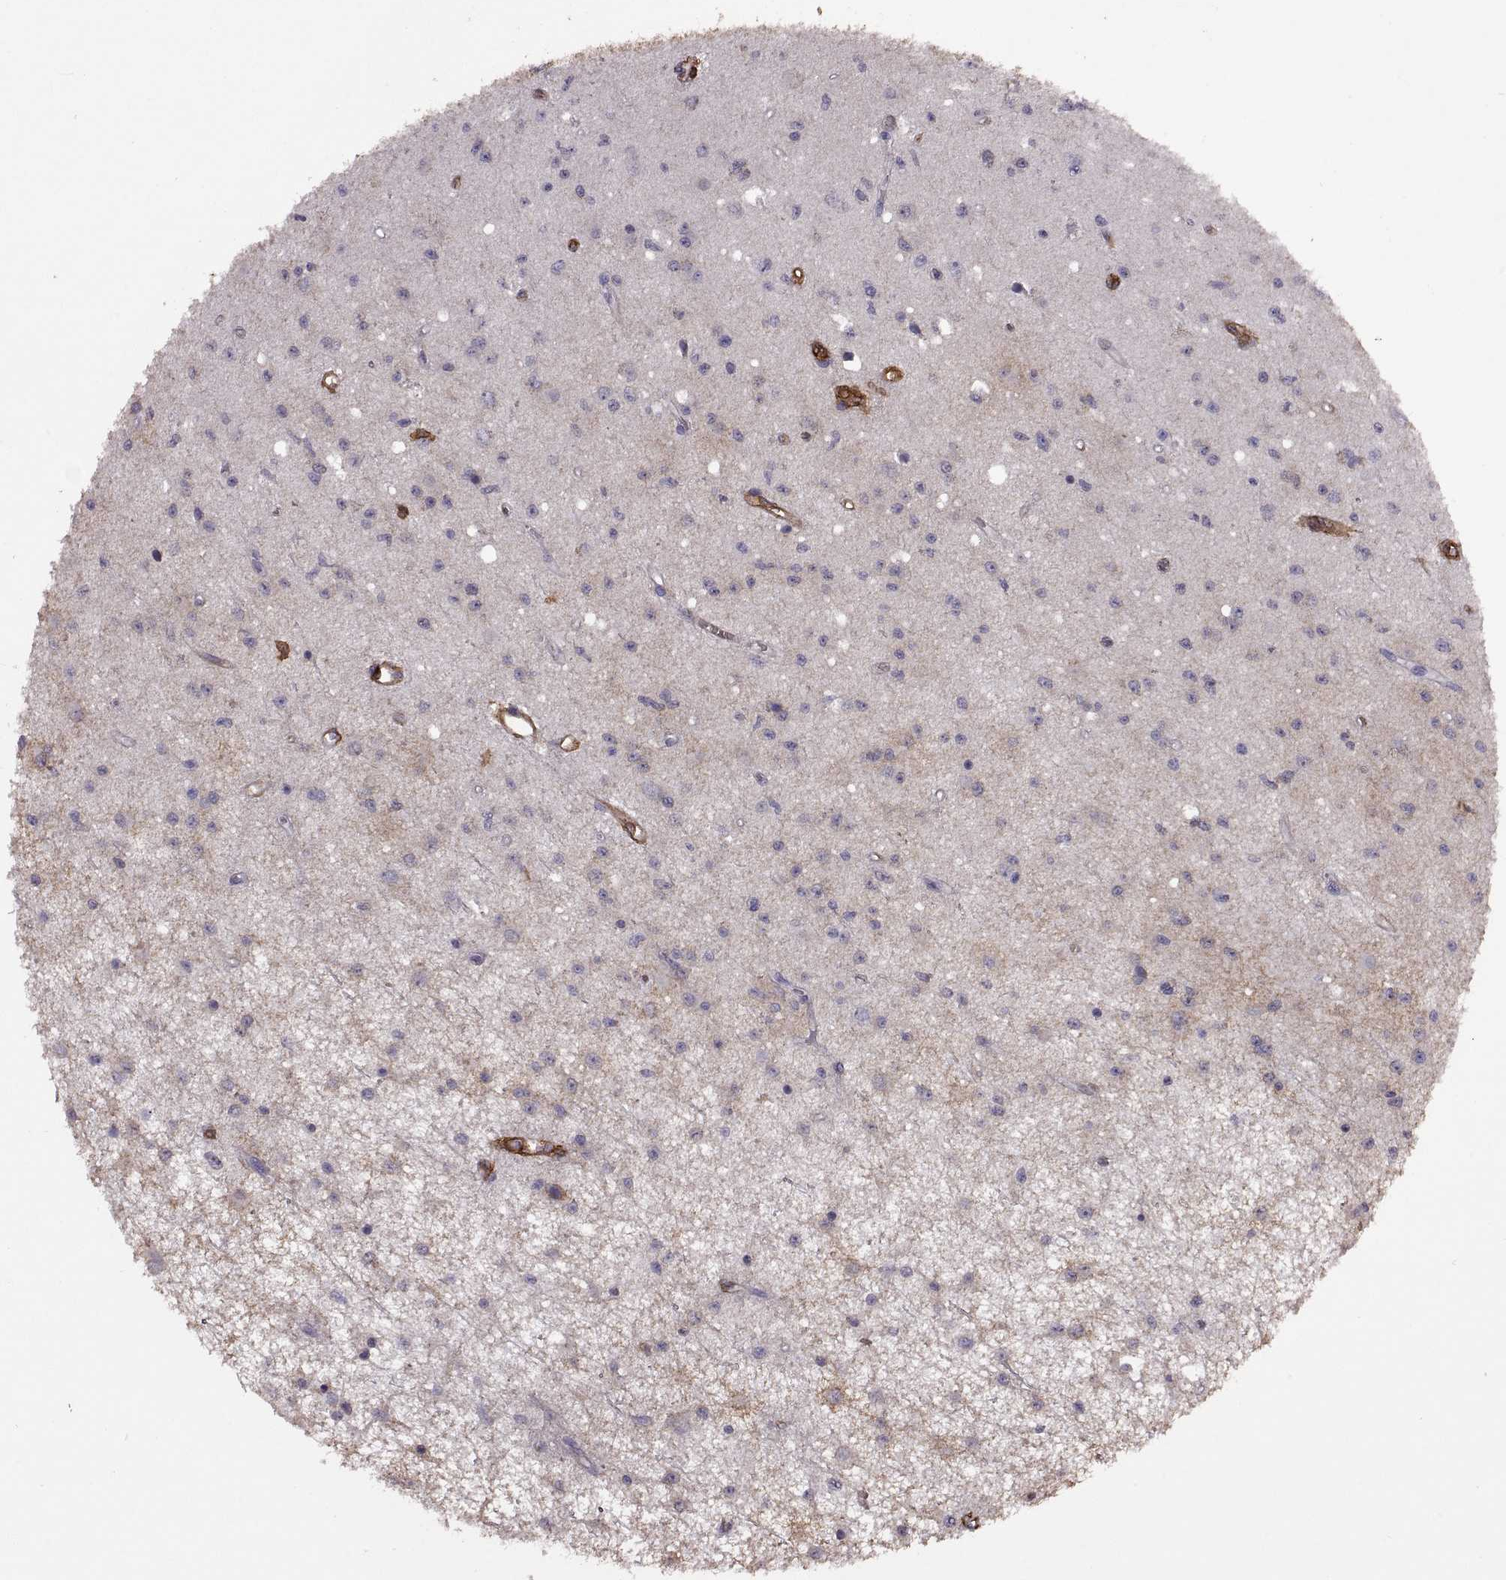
{"staining": {"intensity": "negative", "quantity": "none", "location": "none"}, "tissue": "glioma", "cell_type": "Tumor cells", "image_type": "cancer", "snomed": [{"axis": "morphology", "description": "Glioma, malignant, Low grade"}, {"axis": "topography", "description": "Brain"}], "caption": "This image is of glioma stained with immunohistochemistry (IHC) to label a protein in brown with the nuclei are counter-stained blue. There is no staining in tumor cells.", "gene": "S100A10", "patient": {"sex": "female", "age": 45}}